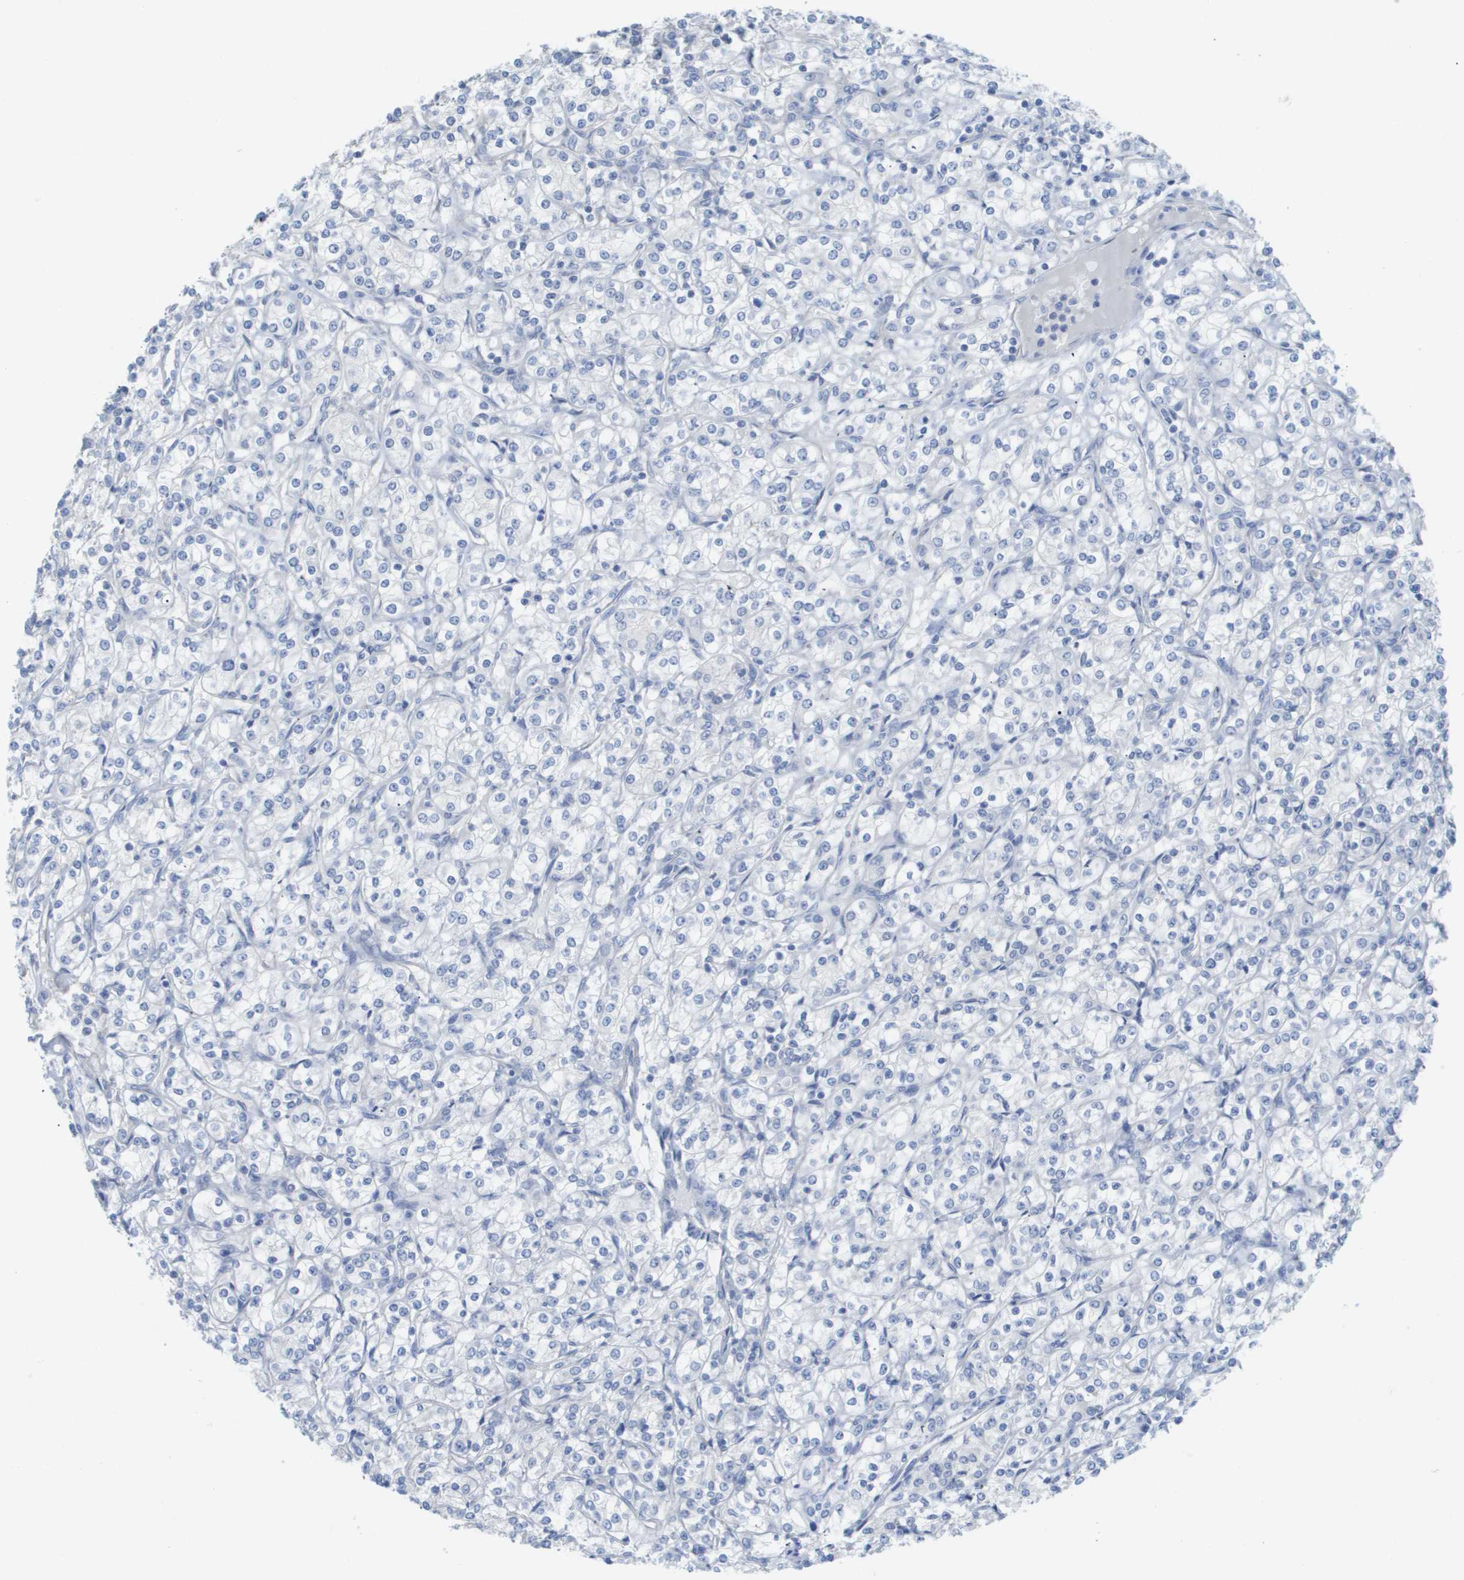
{"staining": {"intensity": "negative", "quantity": "none", "location": "none"}, "tissue": "renal cancer", "cell_type": "Tumor cells", "image_type": "cancer", "snomed": [{"axis": "morphology", "description": "Adenocarcinoma, NOS"}, {"axis": "topography", "description": "Kidney"}], "caption": "A micrograph of renal adenocarcinoma stained for a protein demonstrates no brown staining in tumor cells.", "gene": "MYL3", "patient": {"sex": "male", "age": 77}}